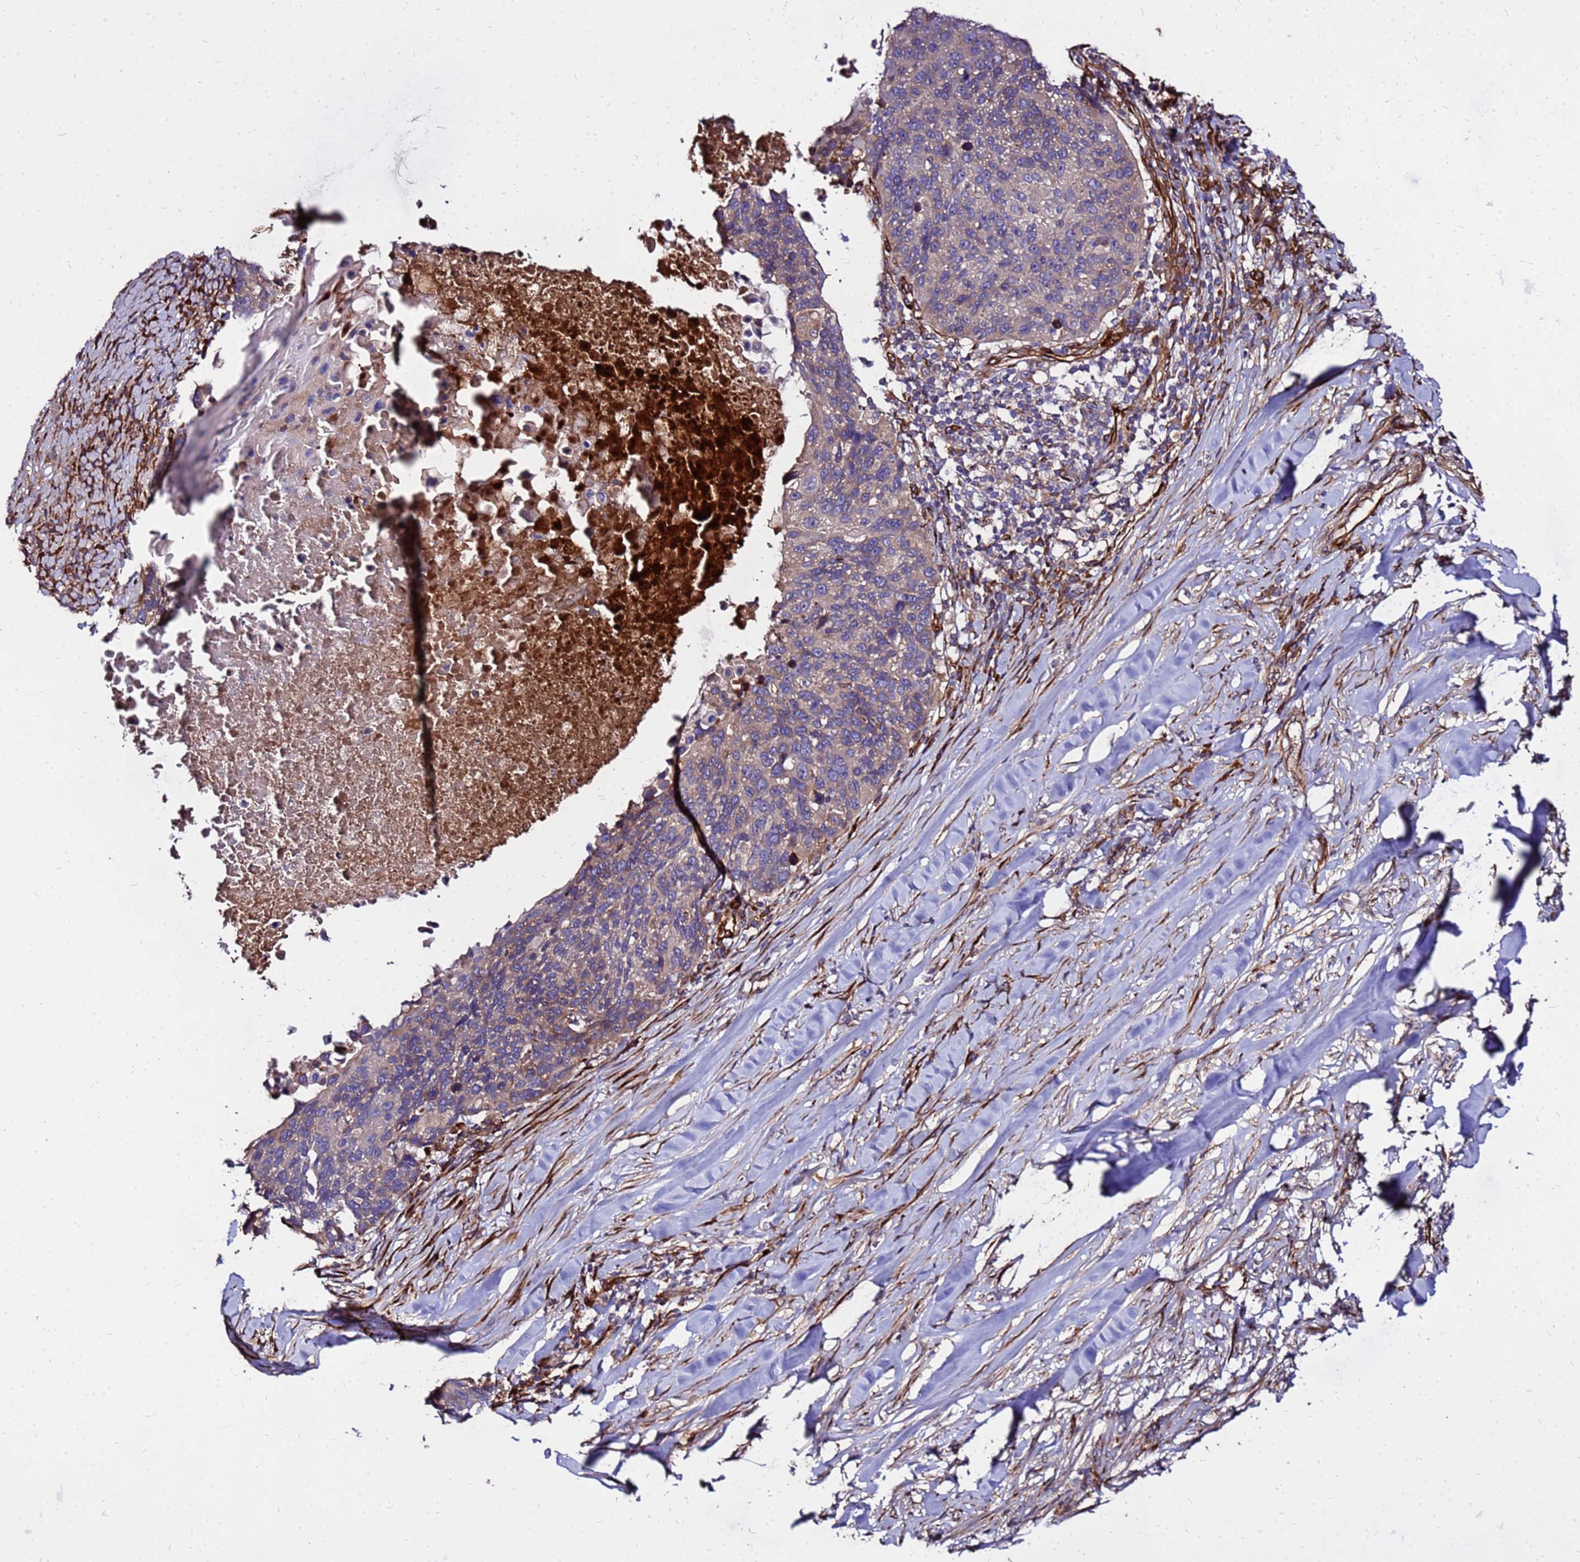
{"staining": {"intensity": "weak", "quantity": "25%-75%", "location": "cytoplasmic/membranous"}, "tissue": "lung cancer", "cell_type": "Tumor cells", "image_type": "cancer", "snomed": [{"axis": "morphology", "description": "Normal tissue, NOS"}, {"axis": "morphology", "description": "Squamous cell carcinoma, NOS"}, {"axis": "topography", "description": "Lymph node"}, {"axis": "topography", "description": "Lung"}], "caption": "This micrograph demonstrates immunohistochemistry staining of lung squamous cell carcinoma, with low weak cytoplasmic/membranous expression in approximately 25%-75% of tumor cells.", "gene": "WWC2", "patient": {"sex": "male", "age": 66}}